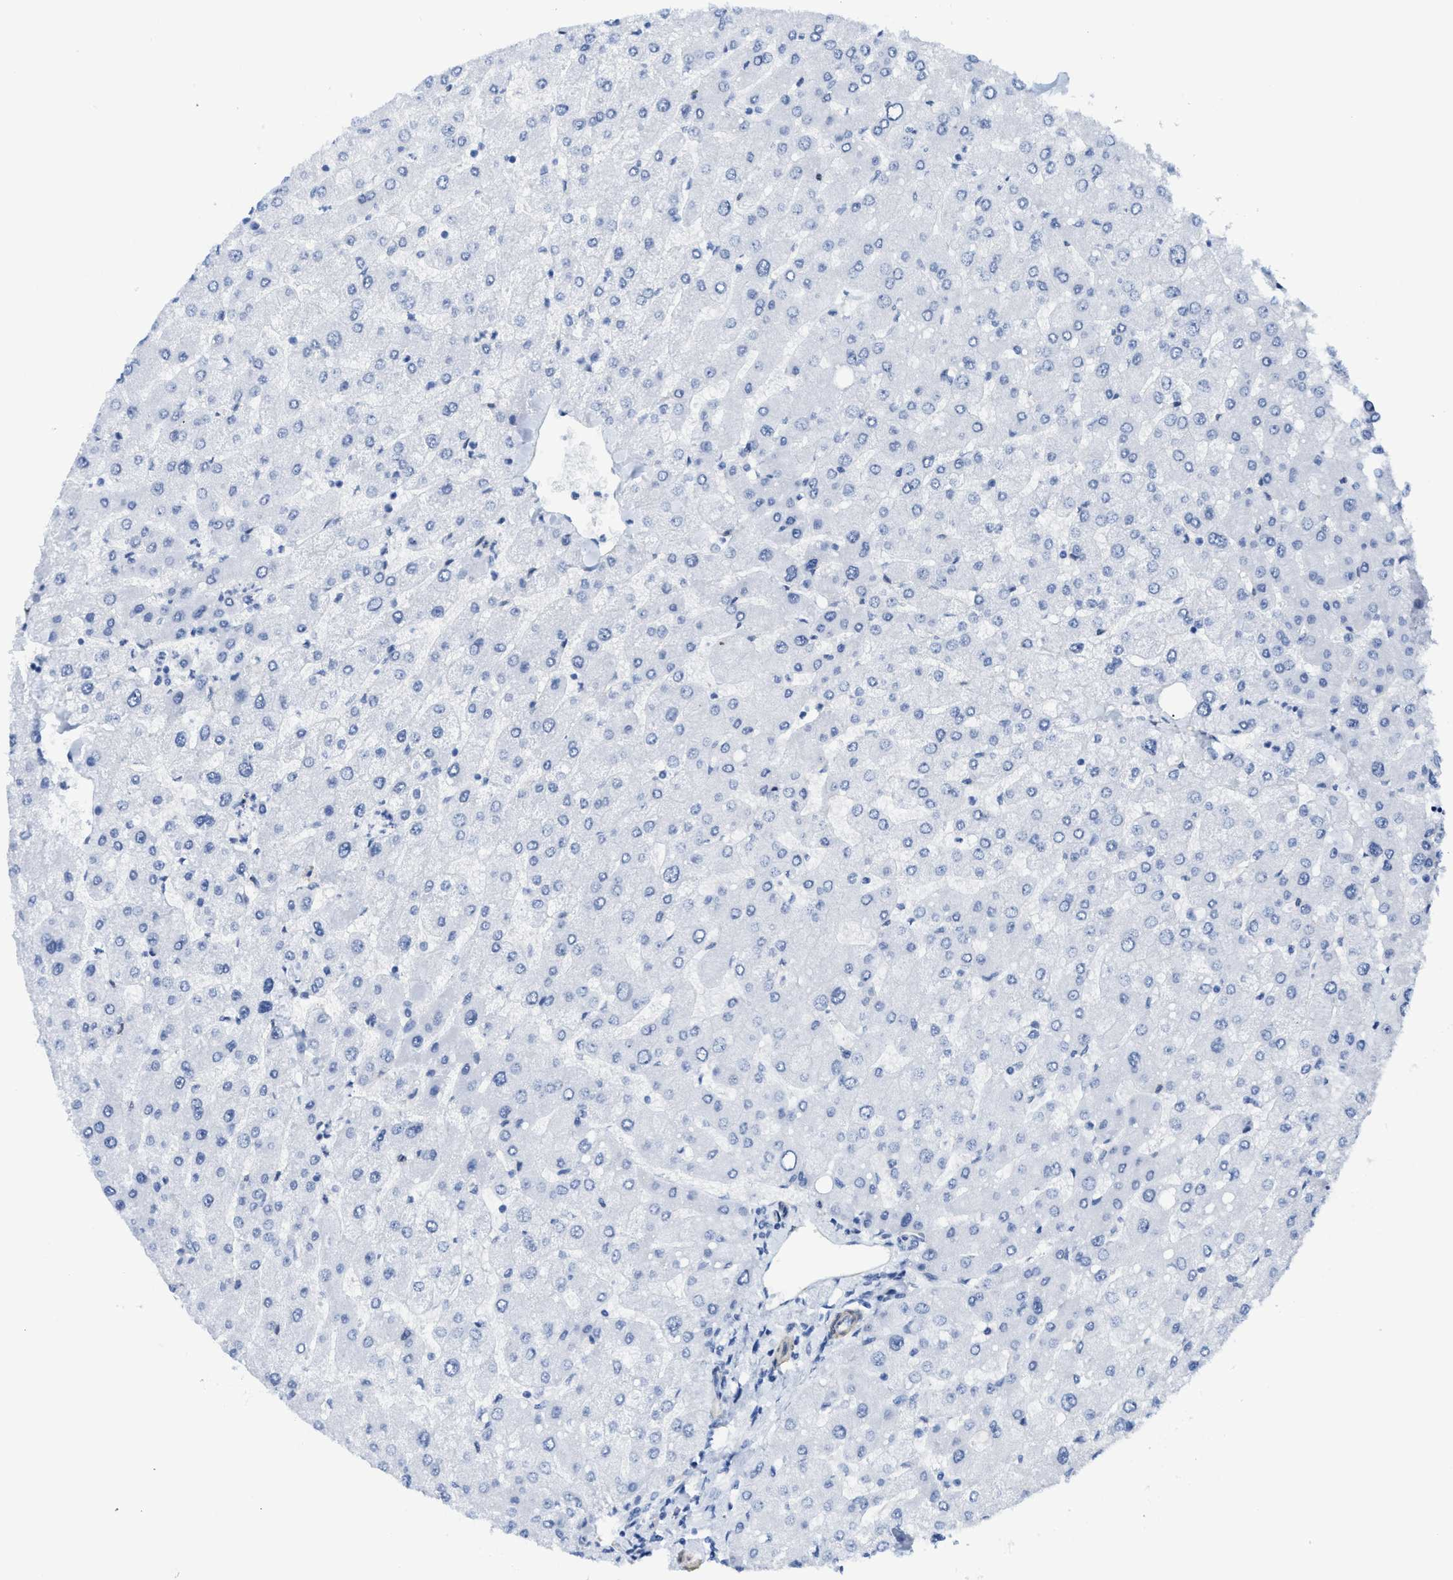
{"staining": {"intensity": "negative", "quantity": "none", "location": "none"}, "tissue": "liver", "cell_type": "Cholangiocytes", "image_type": "normal", "snomed": [{"axis": "morphology", "description": "Normal tissue, NOS"}, {"axis": "topography", "description": "Liver"}], "caption": "Cholangiocytes are negative for brown protein staining in normal liver. (Immunohistochemistry (ihc), brightfield microscopy, high magnification).", "gene": "TUB", "patient": {"sex": "male", "age": 55}}